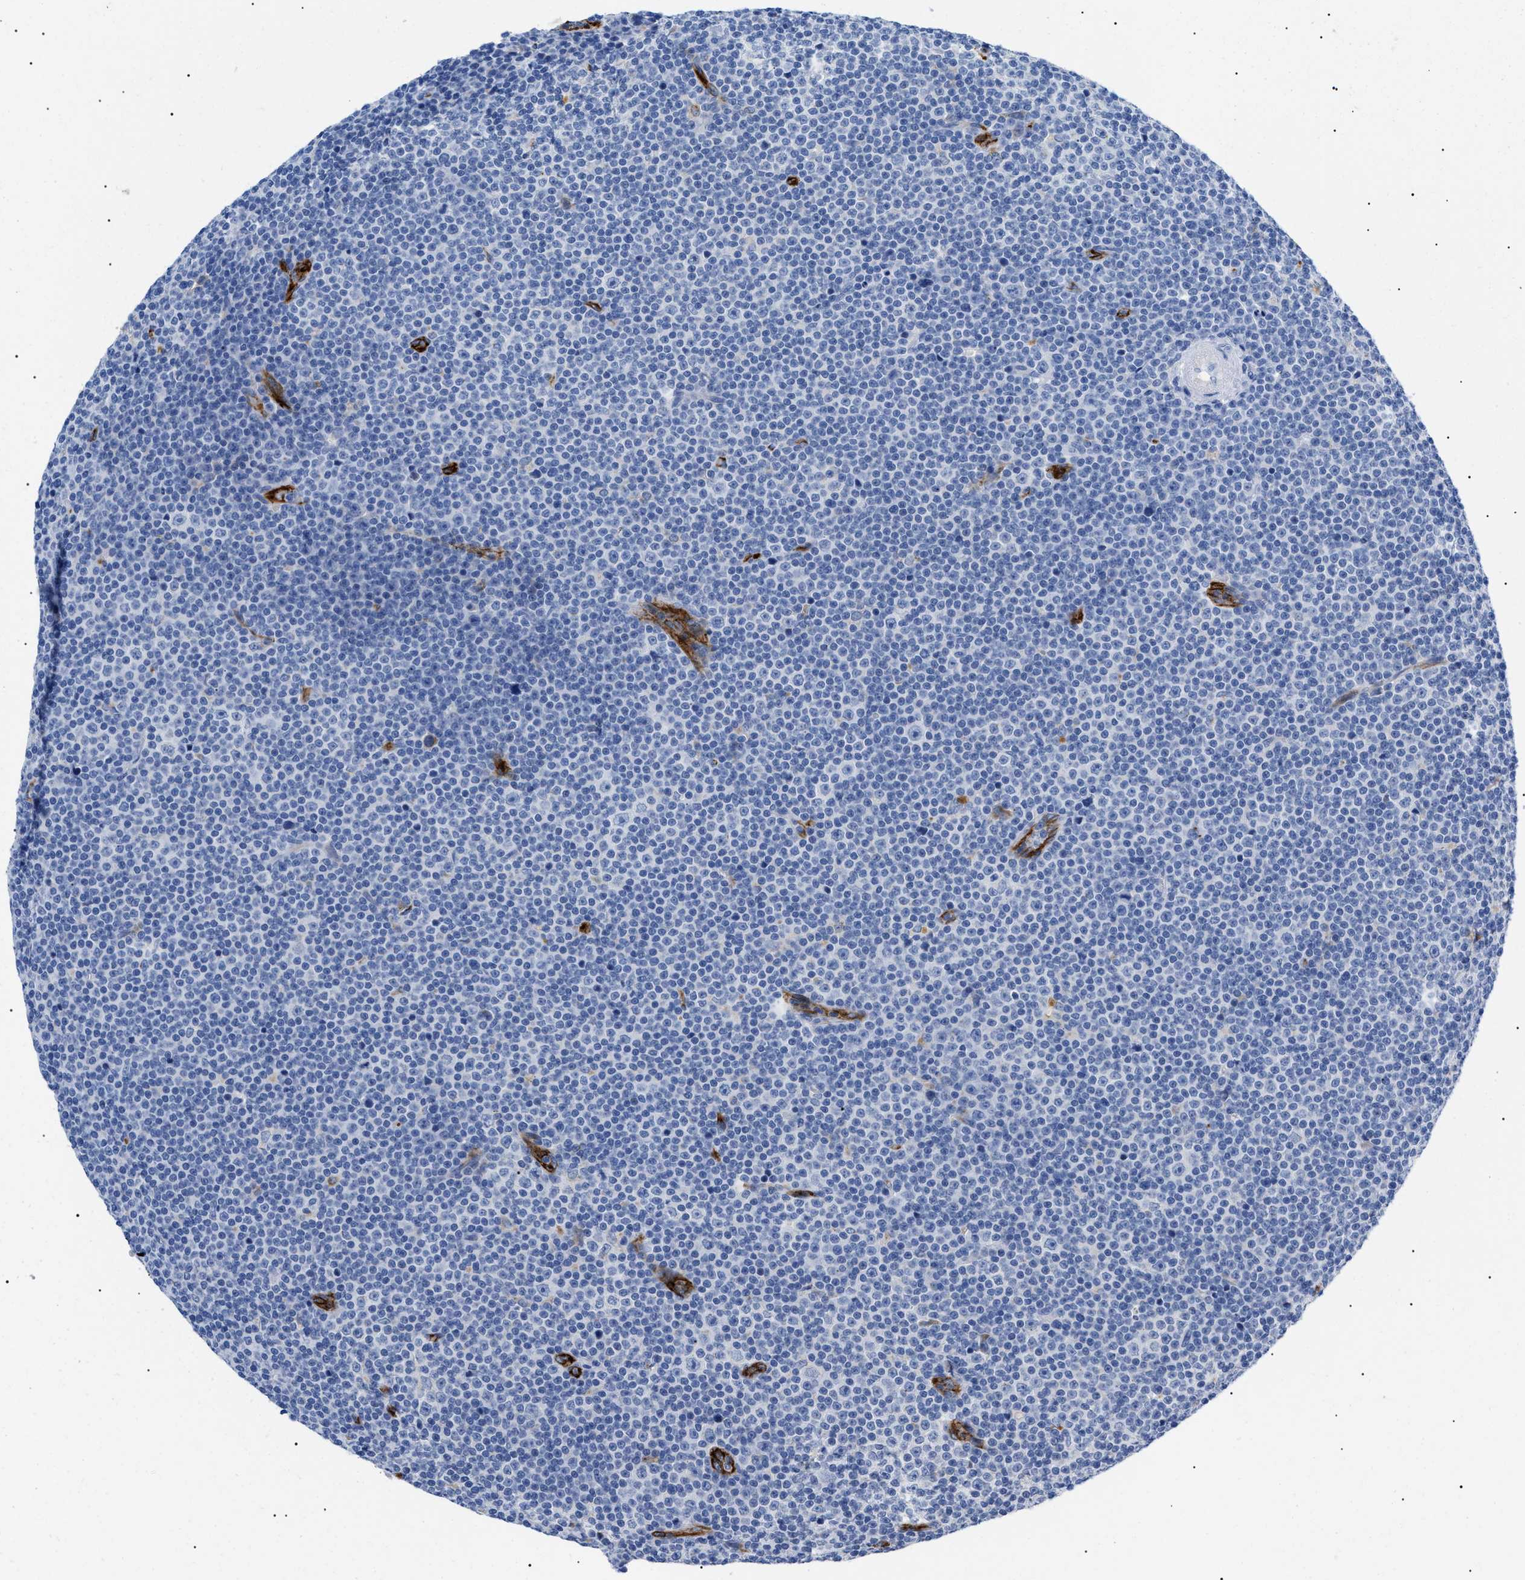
{"staining": {"intensity": "negative", "quantity": "none", "location": "none"}, "tissue": "lymphoma", "cell_type": "Tumor cells", "image_type": "cancer", "snomed": [{"axis": "morphology", "description": "Malignant lymphoma, non-Hodgkin's type, Low grade"}, {"axis": "topography", "description": "Lymph node"}], "caption": "Histopathology image shows no significant protein positivity in tumor cells of malignant lymphoma, non-Hodgkin's type (low-grade).", "gene": "ACKR1", "patient": {"sex": "female", "age": 67}}